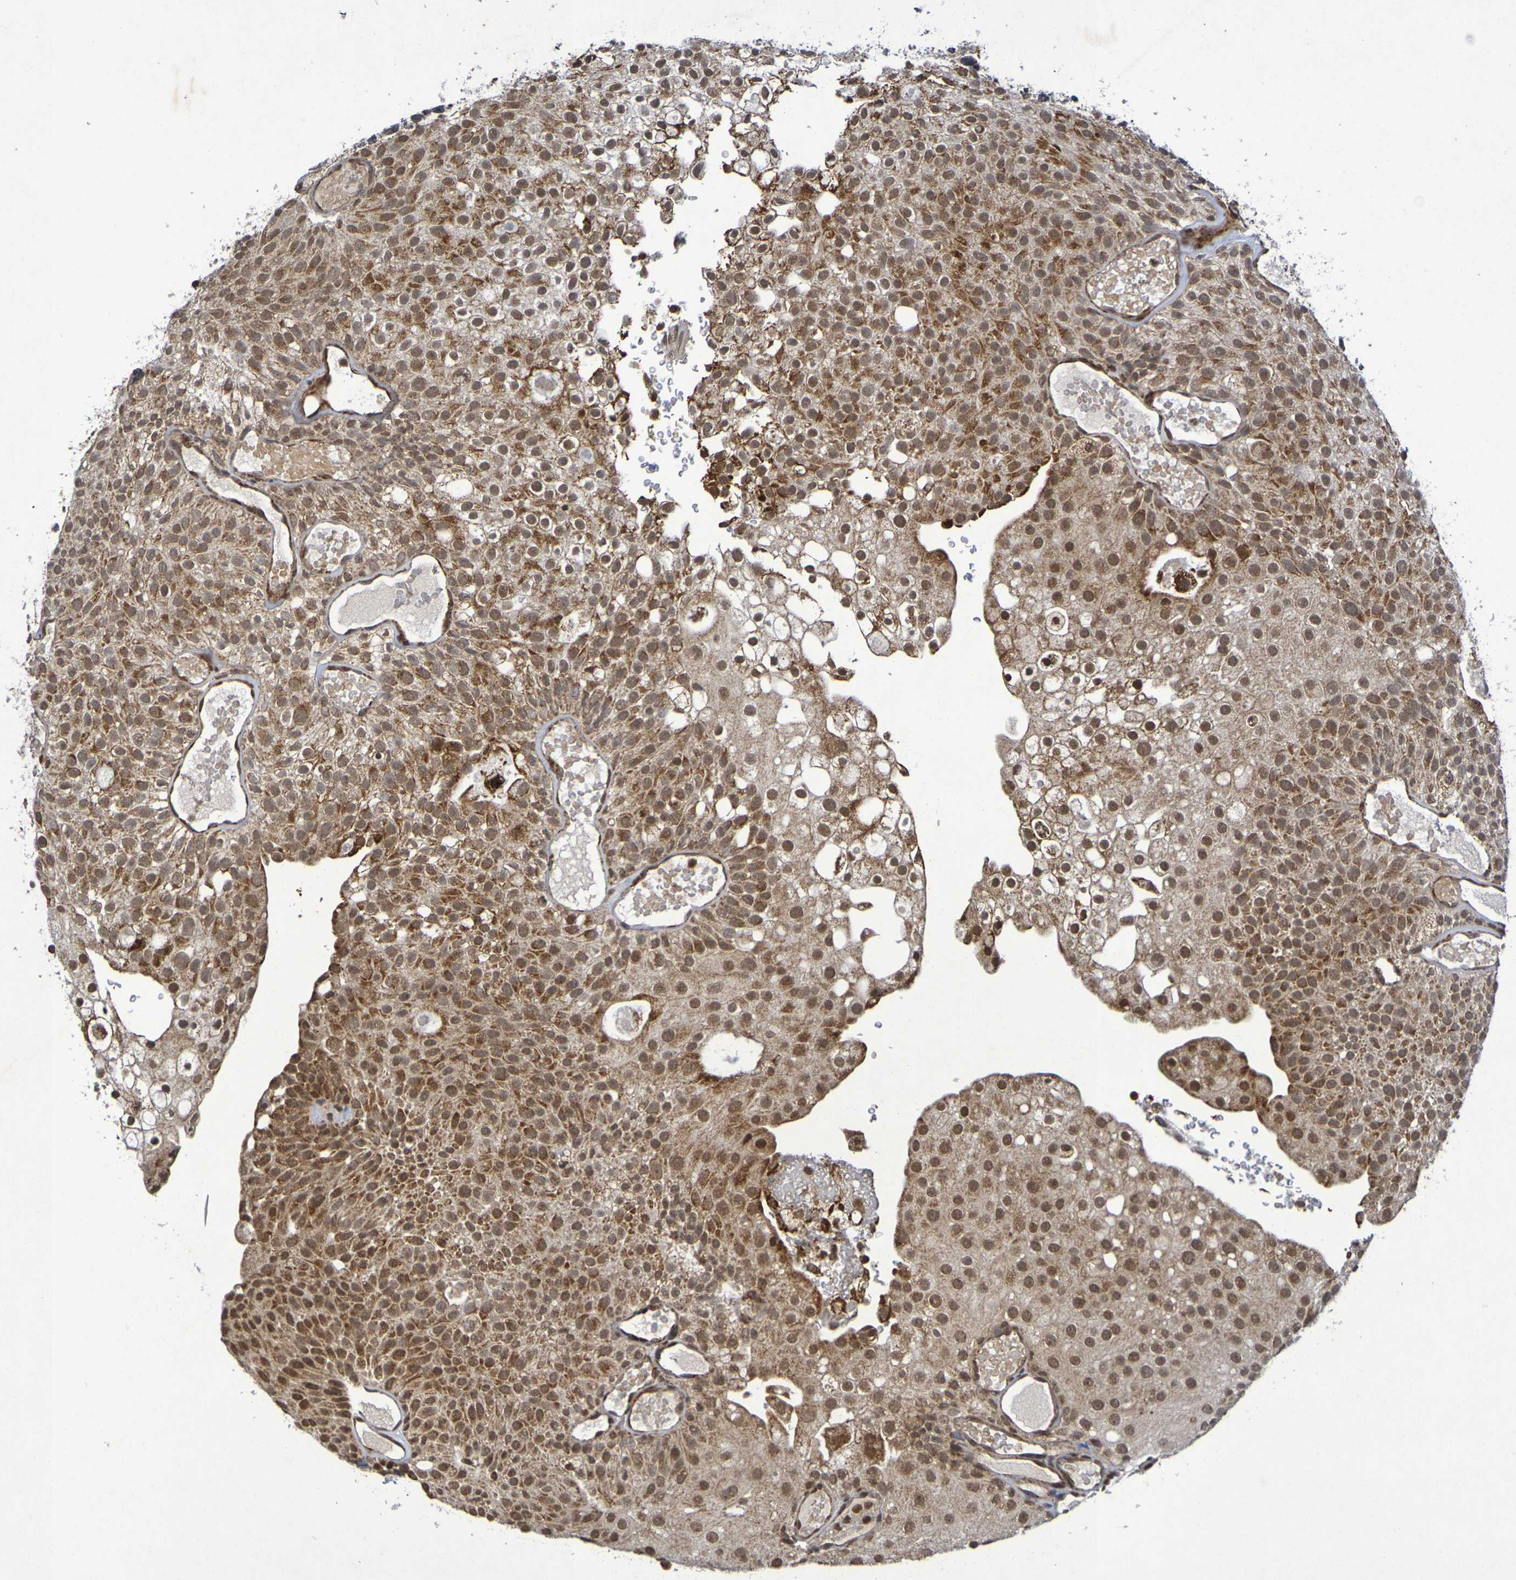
{"staining": {"intensity": "moderate", "quantity": ">75%", "location": "cytoplasmic/membranous,nuclear"}, "tissue": "urothelial cancer", "cell_type": "Tumor cells", "image_type": "cancer", "snomed": [{"axis": "morphology", "description": "Urothelial carcinoma, Low grade"}, {"axis": "topography", "description": "Urinary bladder"}], "caption": "About >75% of tumor cells in urothelial cancer show moderate cytoplasmic/membranous and nuclear protein expression as visualized by brown immunohistochemical staining.", "gene": "GUCY1A2", "patient": {"sex": "male", "age": 78}}